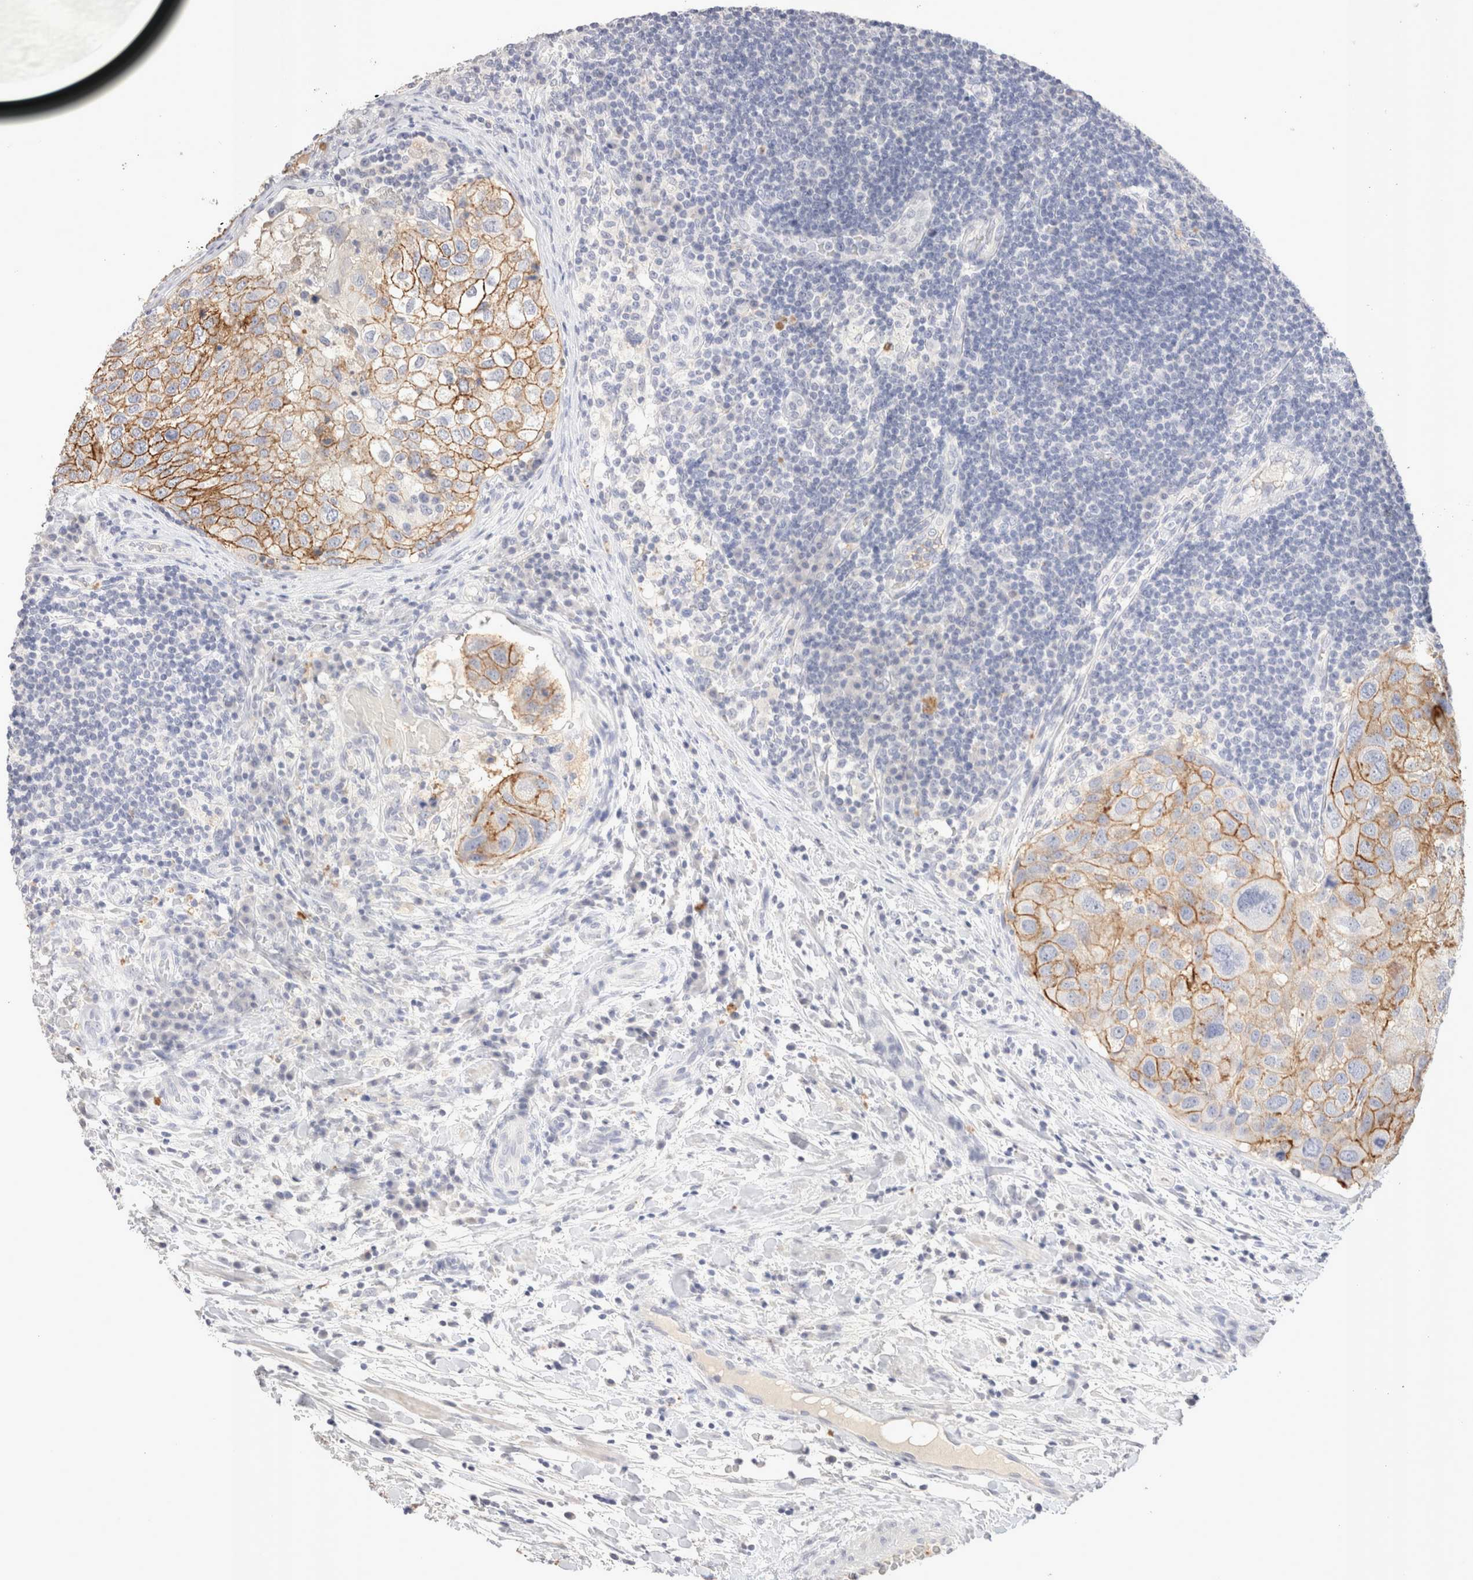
{"staining": {"intensity": "moderate", "quantity": ">75%", "location": "cytoplasmic/membranous"}, "tissue": "urothelial cancer", "cell_type": "Tumor cells", "image_type": "cancer", "snomed": [{"axis": "morphology", "description": "Urothelial carcinoma, High grade"}, {"axis": "topography", "description": "Lymph node"}, {"axis": "topography", "description": "Urinary bladder"}], "caption": "Immunohistochemical staining of human high-grade urothelial carcinoma displays medium levels of moderate cytoplasmic/membranous protein staining in approximately >75% of tumor cells.", "gene": "EPCAM", "patient": {"sex": "male", "age": 51}}